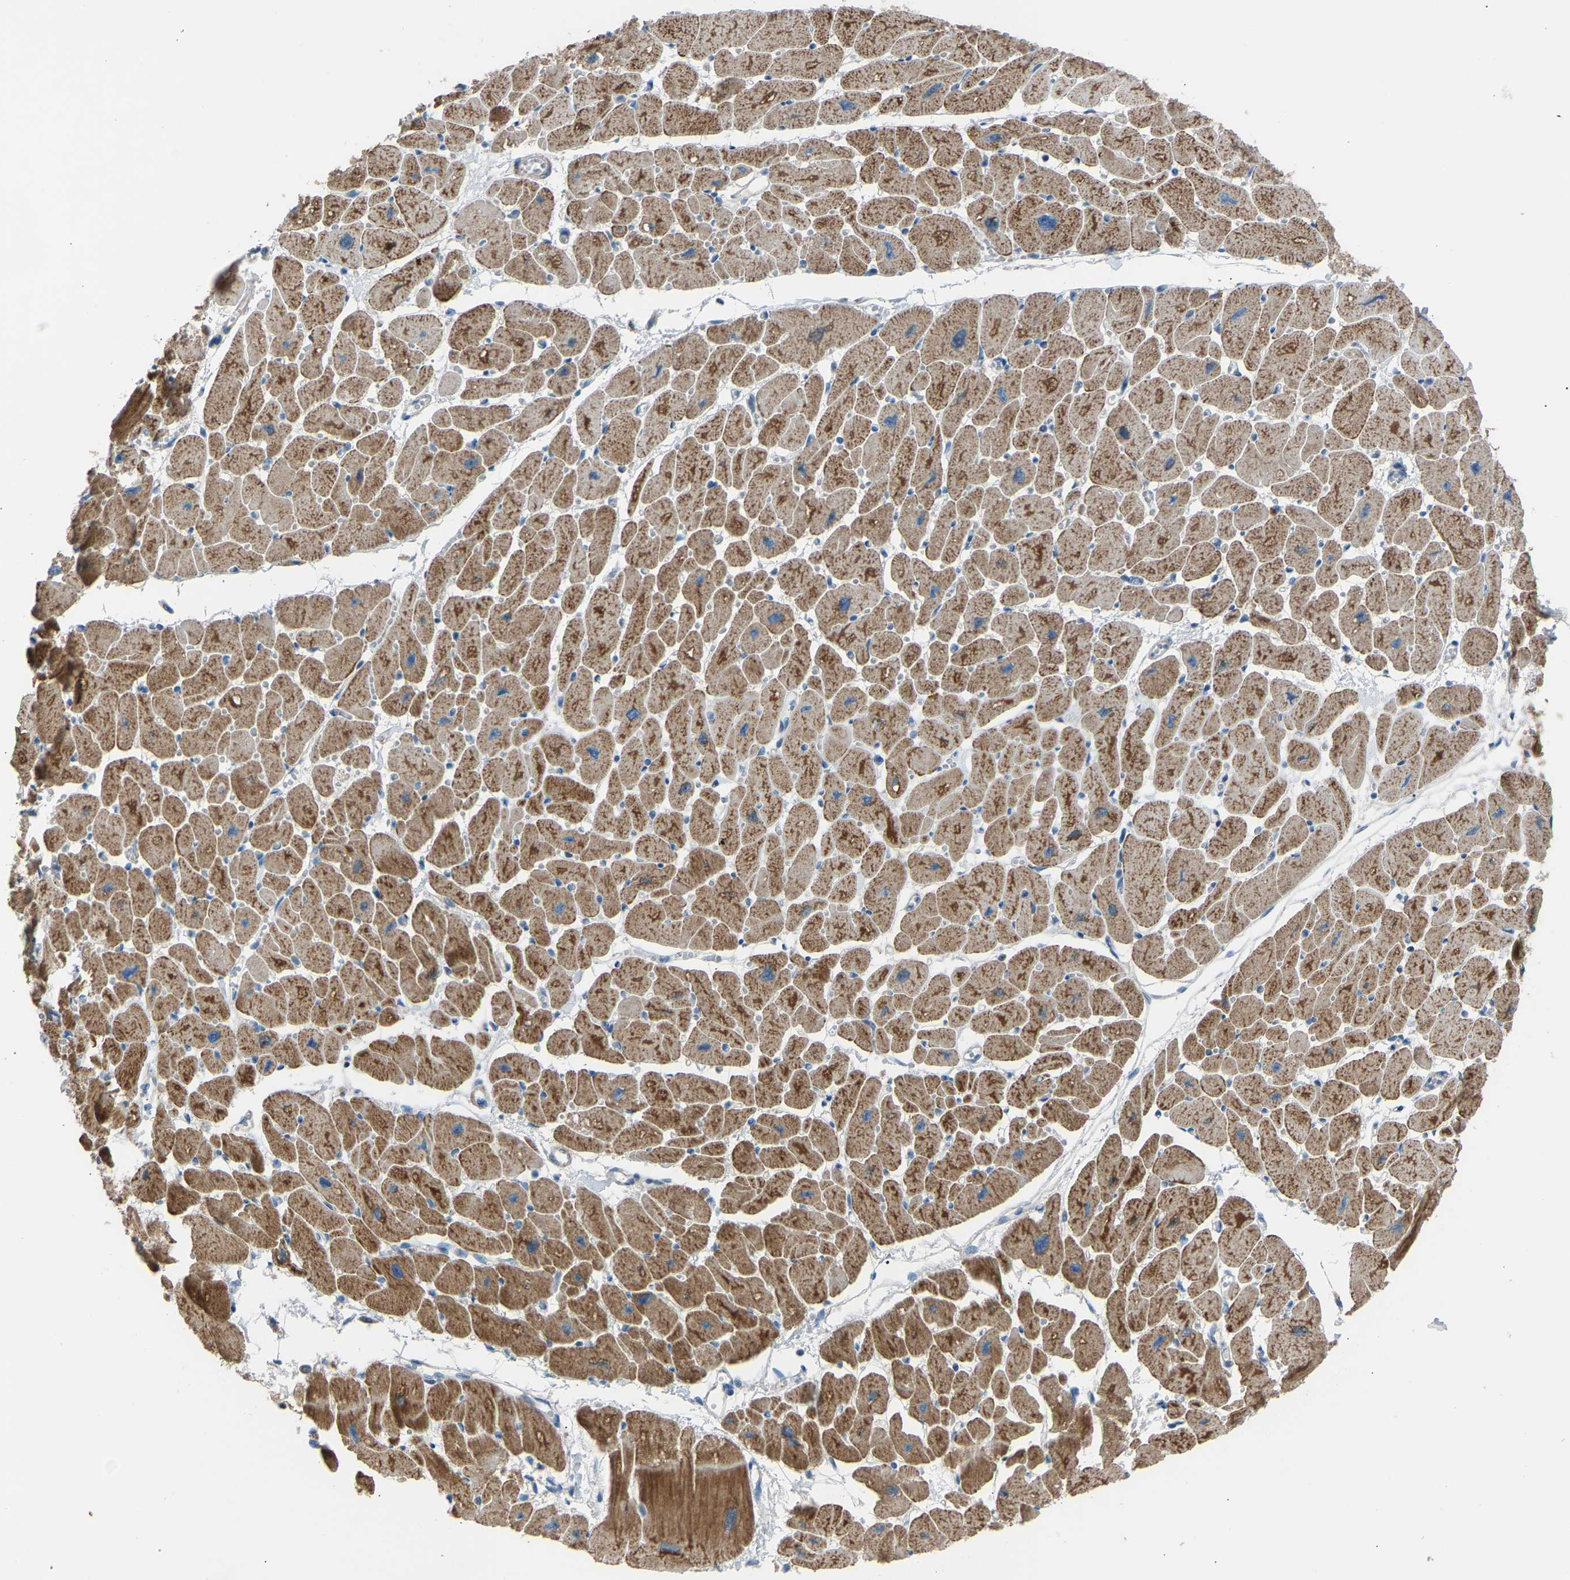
{"staining": {"intensity": "moderate", "quantity": ">75%", "location": "cytoplasmic/membranous"}, "tissue": "heart muscle", "cell_type": "Cardiomyocytes", "image_type": "normal", "snomed": [{"axis": "morphology", "description": "Normal tissue, NOS"}, {"axis": "topography", "description": "Heart"}], "caption": "A brown stain labels moderate cytoplasmic/membranous expression of a protein in cardiomyocytes of unremarkable human heart muscle.", "gene": "VPS41", "patient": {"sex": "female", "age": 54}}